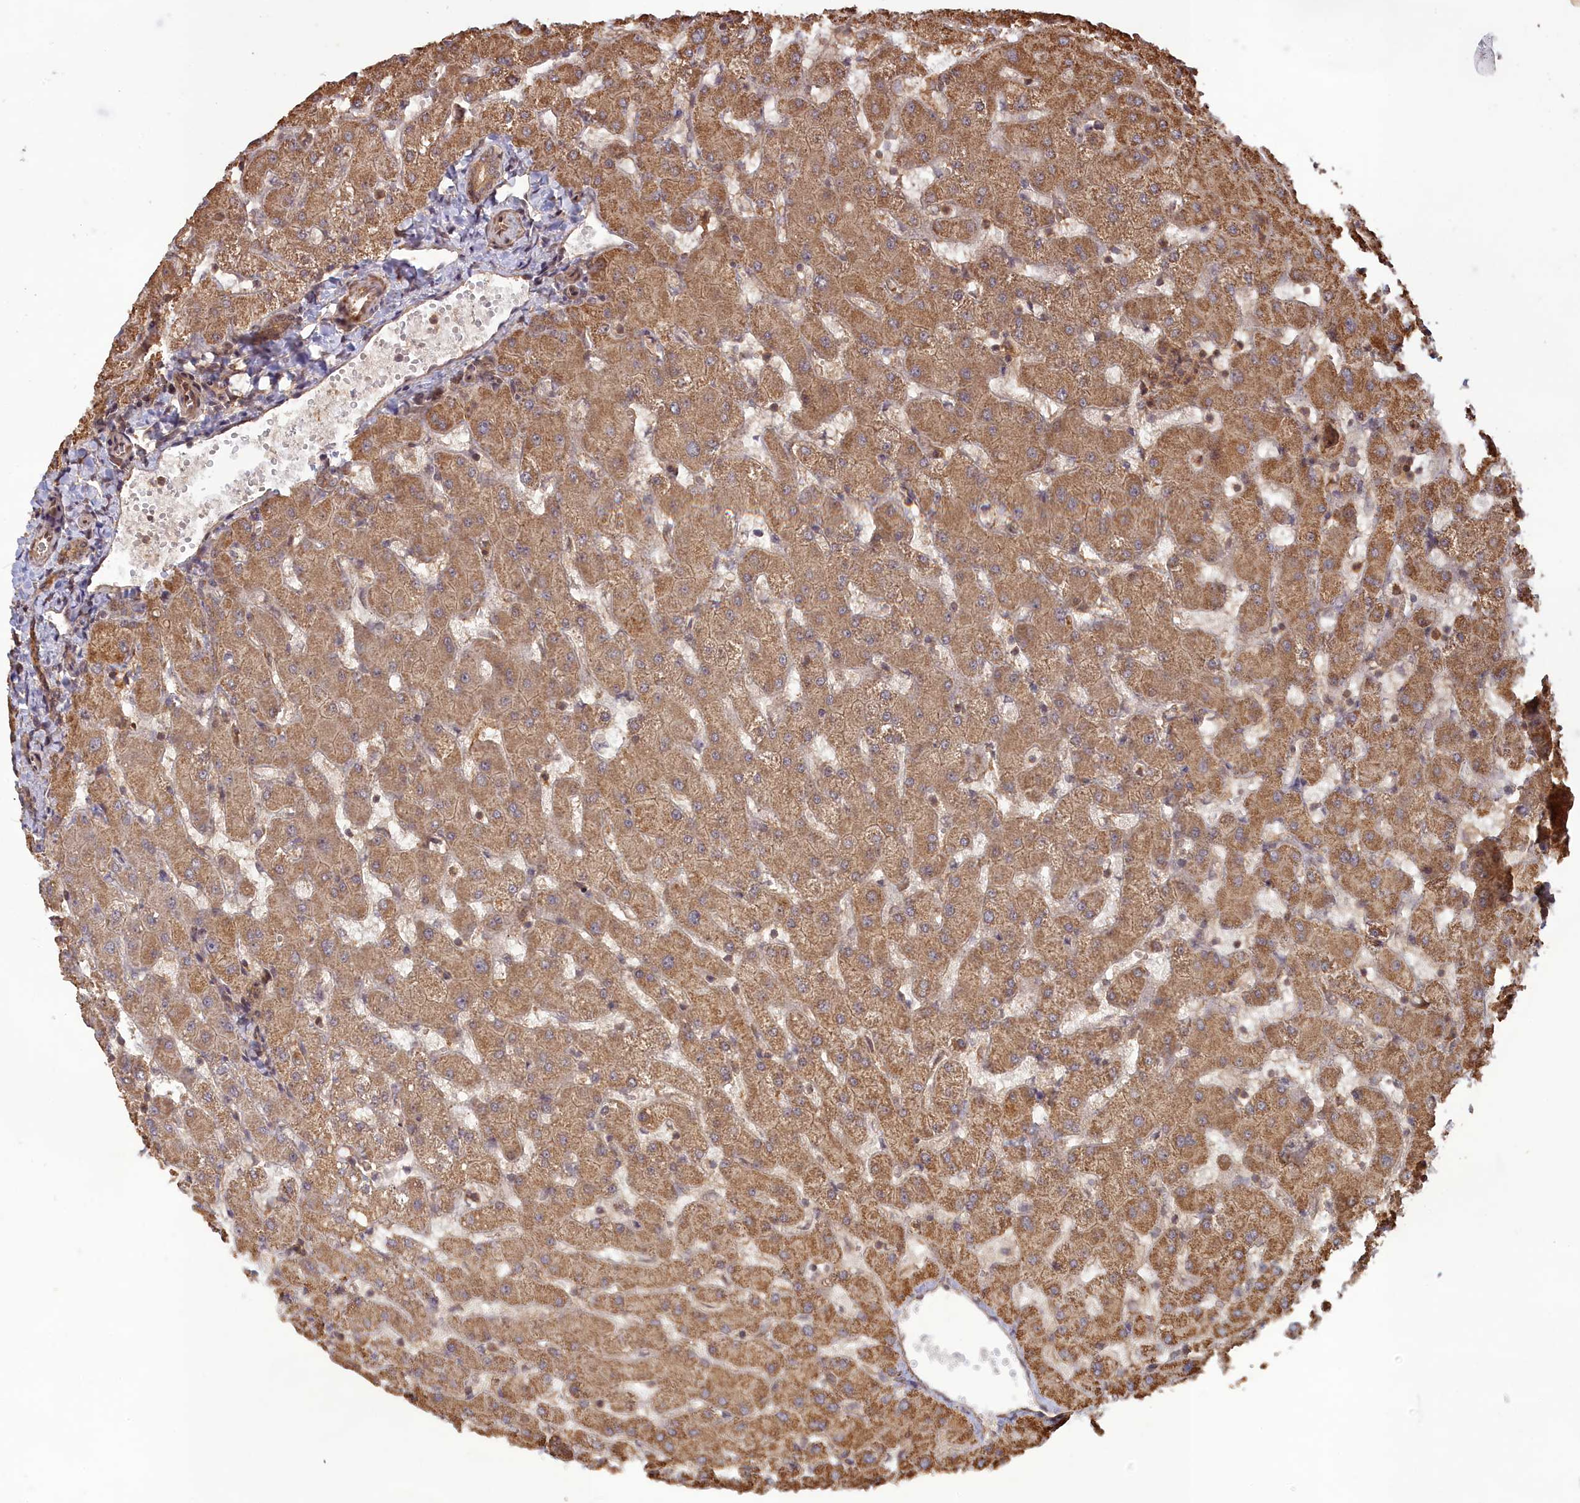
{"staining": {"intensity": "moderate", "quantity": ">75%", "location": "cytoplasmic/membranous"}, "tissue": "liver", "cell_type": "Cholangiocytes", "image_type": "normal", "snomed": [{"axis": "morphology", "description": "Normal tissue, NOS"}, {"axis": "topography", "description": "Liver"}], "caption": "Immunohistochemistry (IHC) histopathology image of normal liver: liver stained using IHC exhibits medium levels of moderate protein expression localized specifically in the cytoplasmic/membranous of cholangiocytes, appearing as a cytoplasmic/membranous brown color.", "gene": "CCDC174", "patient": {"sex": "female", "age": 63}}